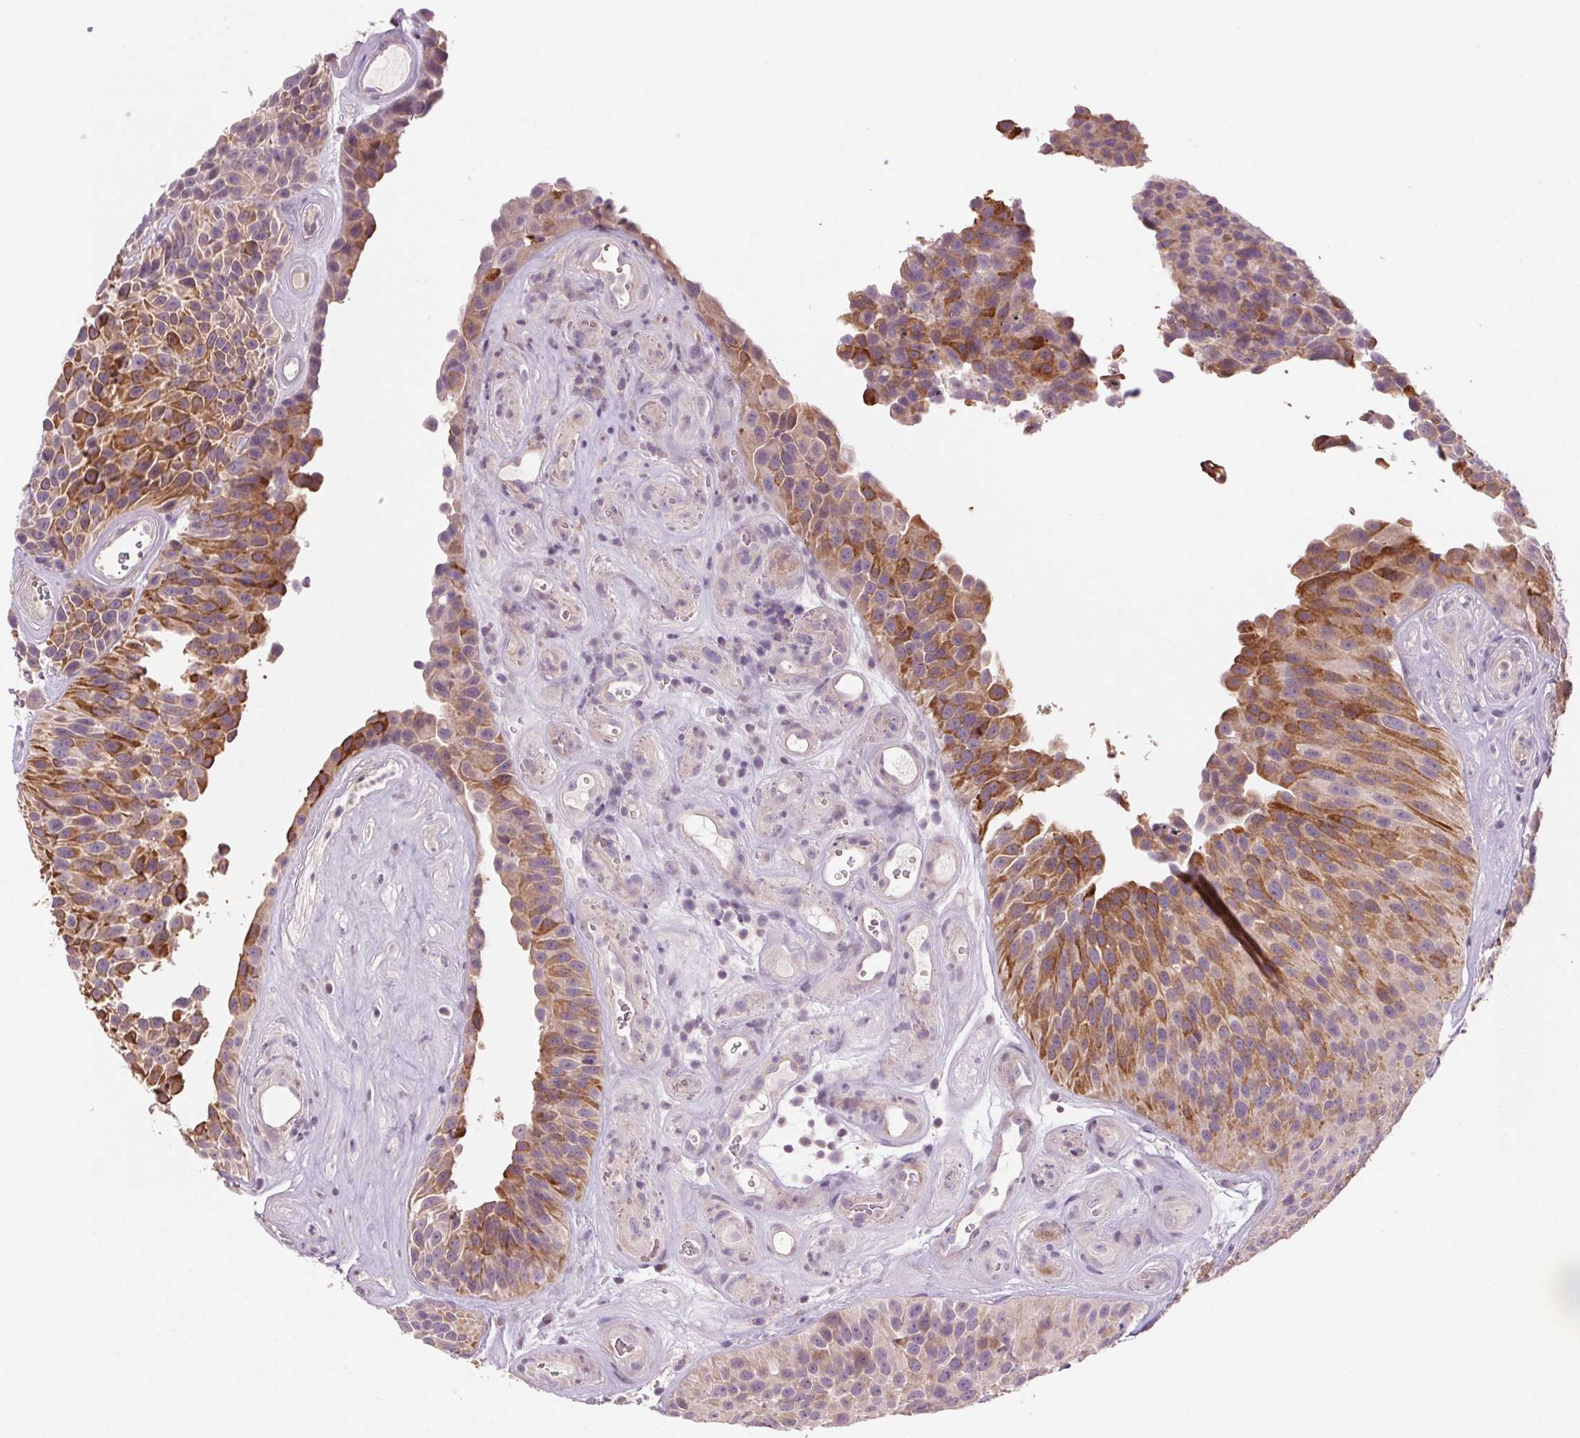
{"staining": {"intensity": "moderate", "quantity": "25%-75%", "location": "cytoplasmic/membranous"}, "tissue": "urothelial cancer", "cell_type": "Tumor cells", "image_type": "cancer", "snomed": [{"axis": "morphology", "description": "Urothelial carcinoma, Low grade"}, {"axis": "topography", "description": "Urinary bladder"}], "caption": "Brown immunohistochemical staining in urothelial cancer displays moderate cytoplasmic/membranous positivity in approximately 25%-75% of tumor cells.", "gene": "HHLA2", "patient": {"sex": "male", "age": 76}}